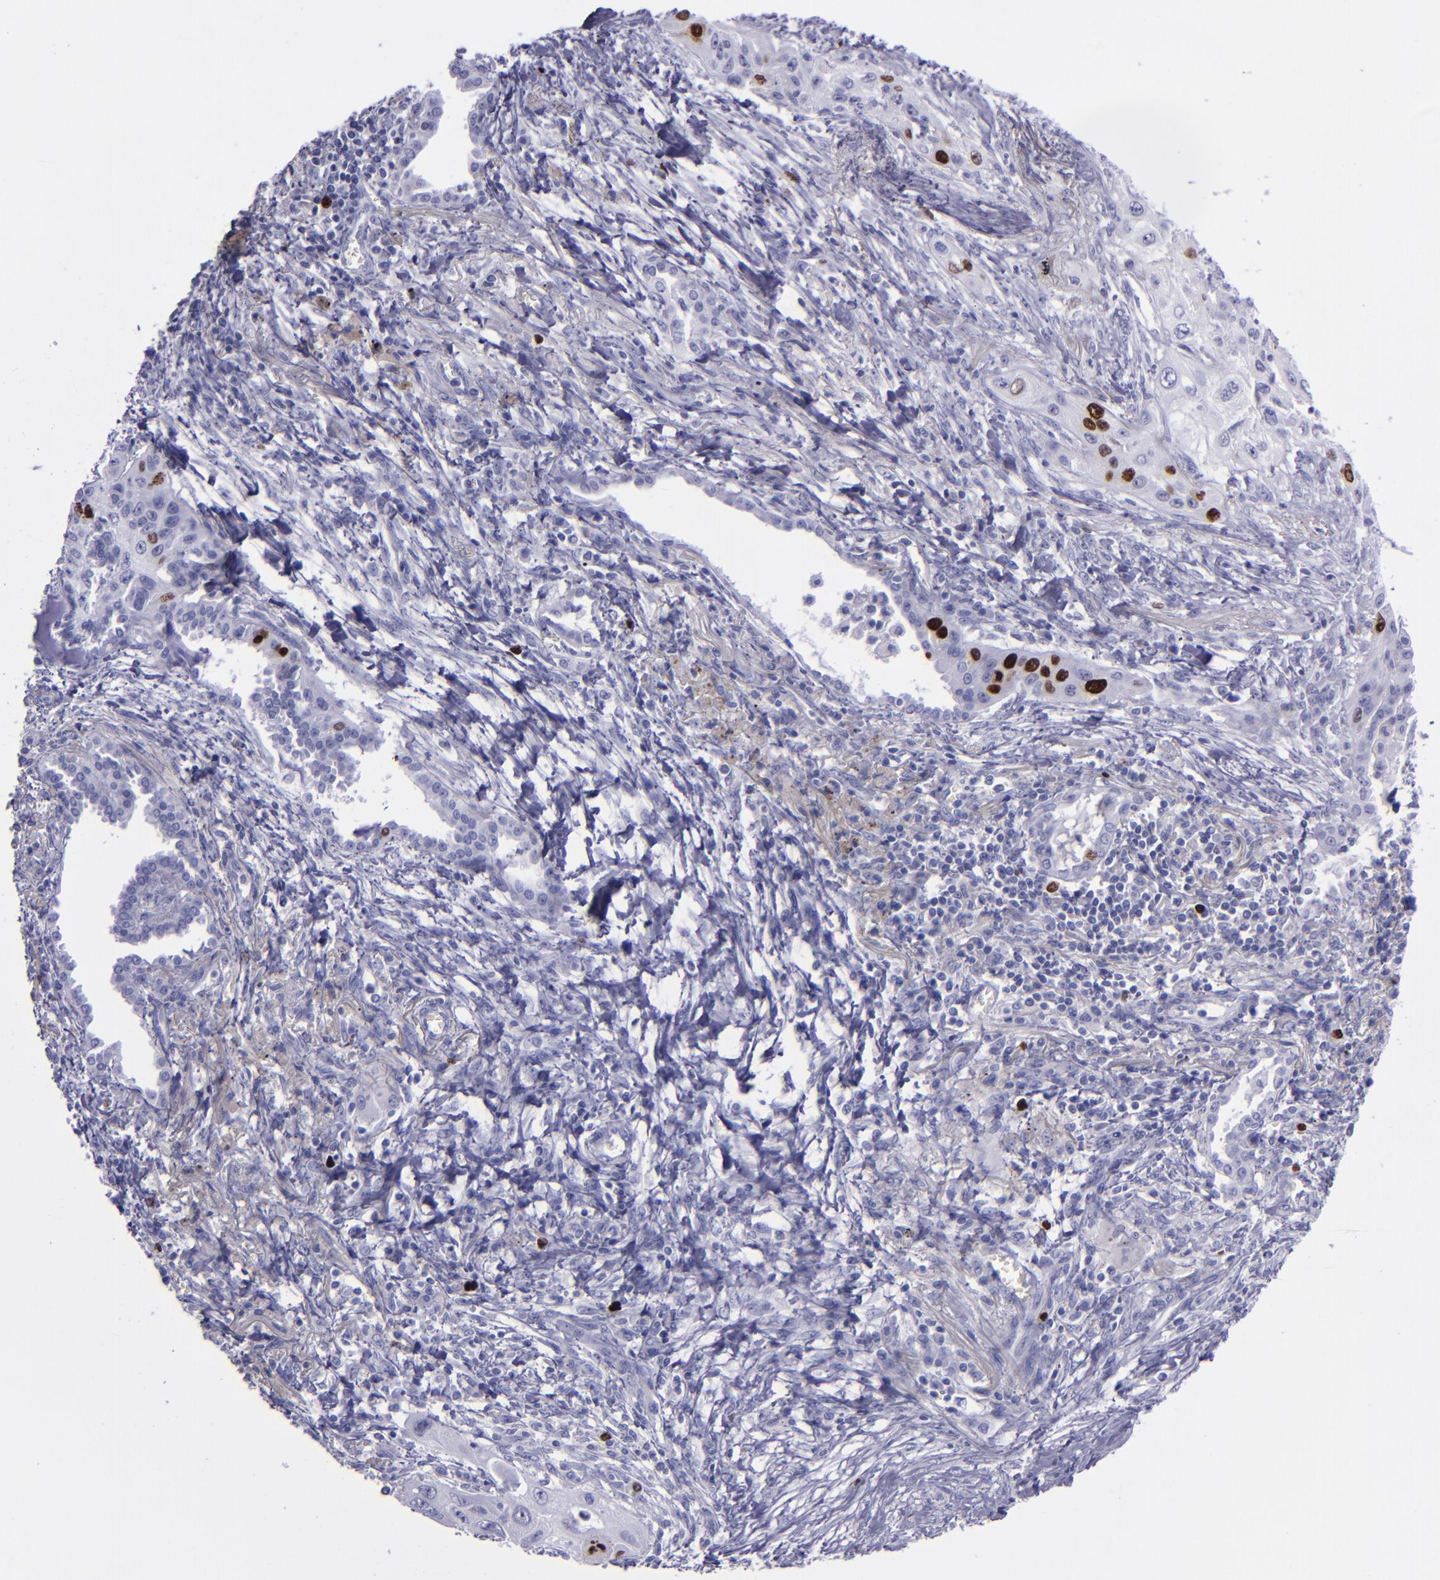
{"staining": {"intensity": "strong", "quantity": "<25%", "location": "nuclear"}, "tissue": "lung cancer", "cell_type": "Tumor cells", "image_type": "cancer", "snomed": [{"axis": "morphology", "description": "Squamous cell carcinoma, NOS"}, {"axis": "topography", "description": "Lung"}], "caption": "High-power microscopy captured an IHC micrograph of lung squamous cell carcinoma, revealing strong nuclear staining in about <25% of tumor cells.", "gene": "TOP2A", "patient": {"sex": "male", "age": 71}}